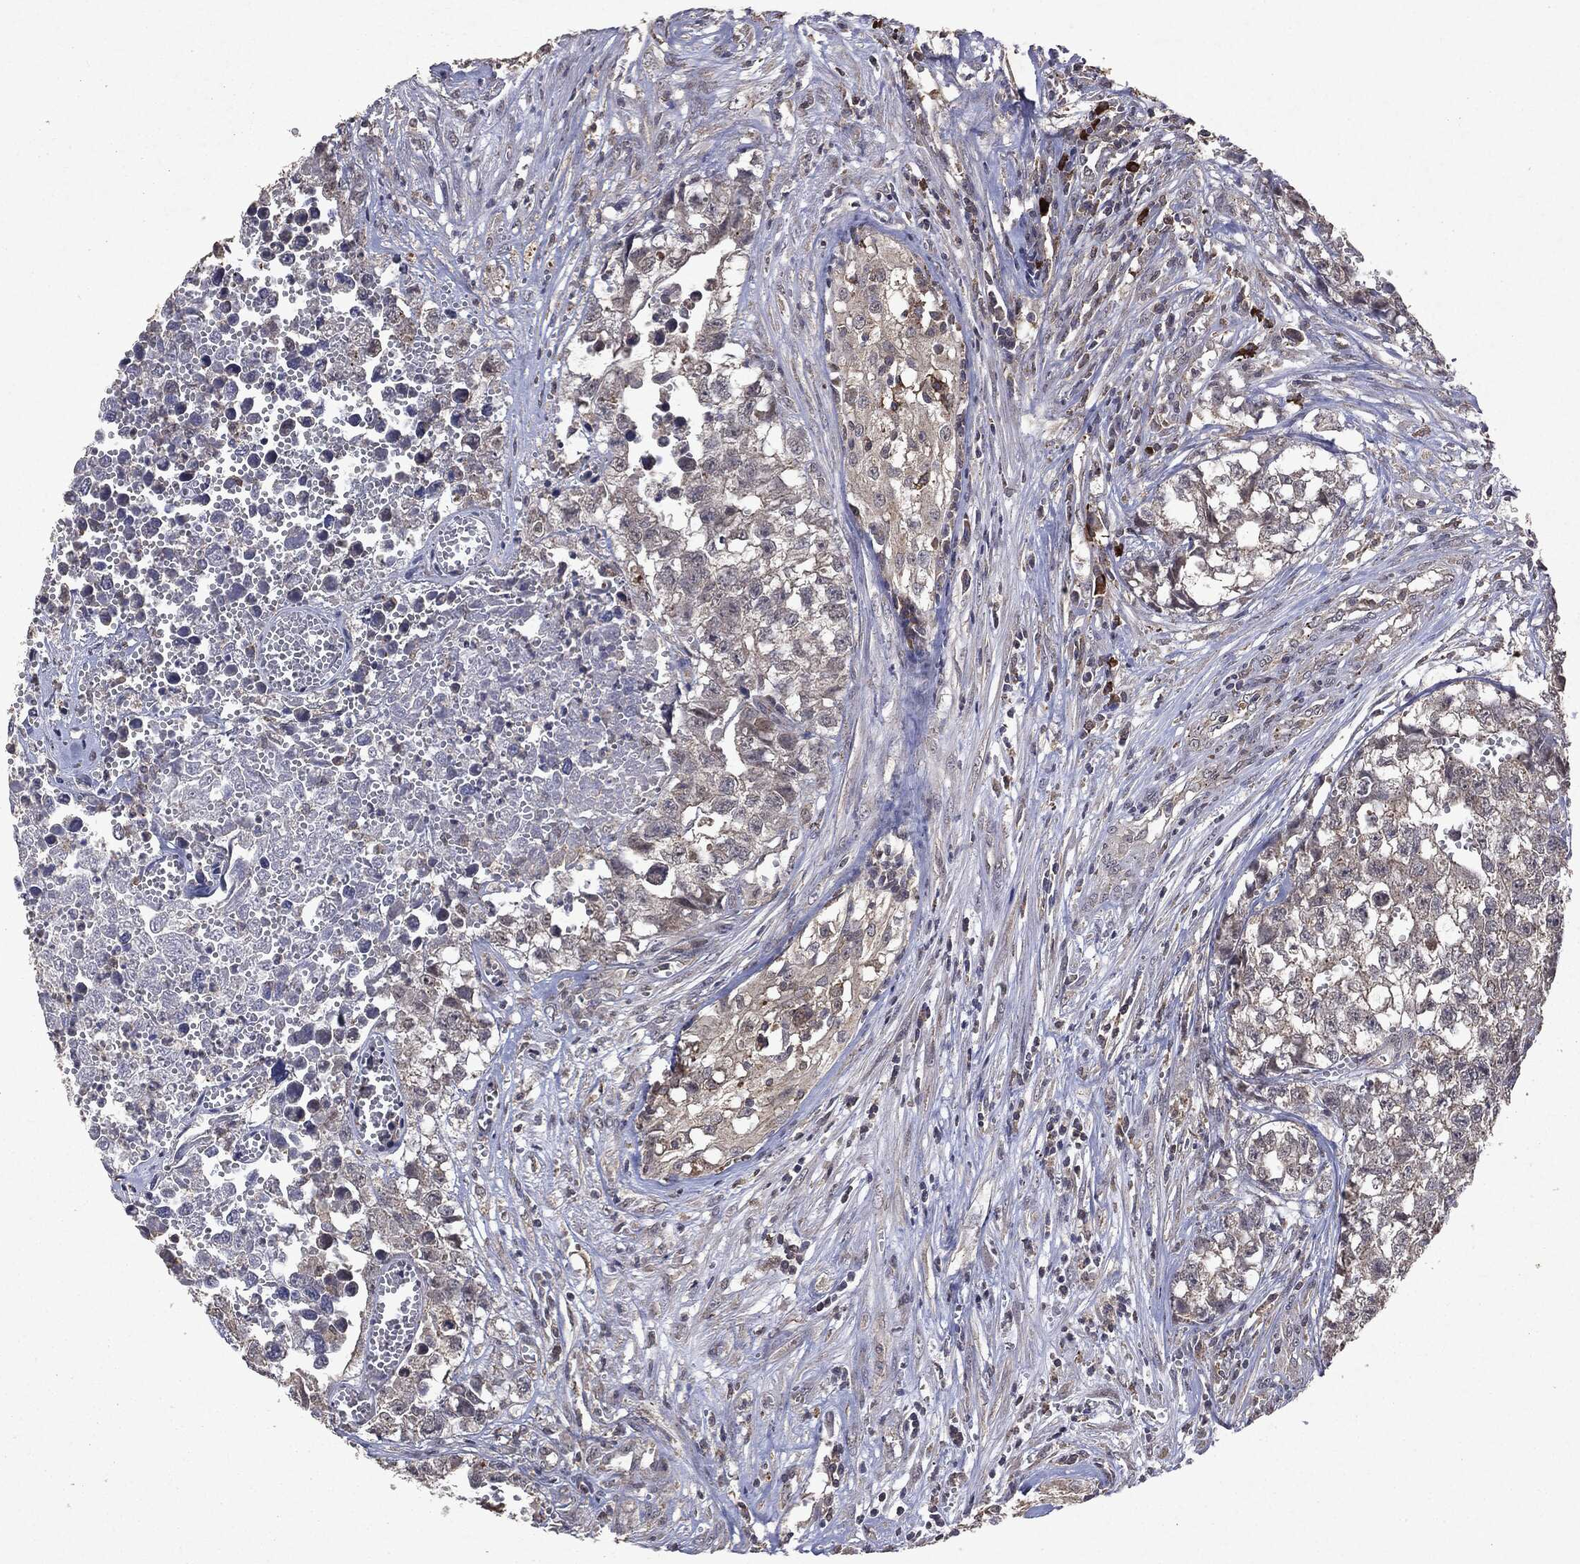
{"staining": {"intensity": "negative", "quantity": "none", "location": "none"}, "tissue": "testis cancer", "cell_type": "Tumor cells", "image_type": "cancer", "snomed": [{"axis": "morphology", "description": "Seminoma, NOS"}, {"axis": "morphology", "description": "Carcinoma, Embryonal, NOS"}, {"axis": "topography", "description": "Testis"}], "caption": "The image shows no significant expression in tumor cells of embryonal carcinoma (testis).", "gene": "PTEN", "patient": {"sex": "male", "age": 22}}